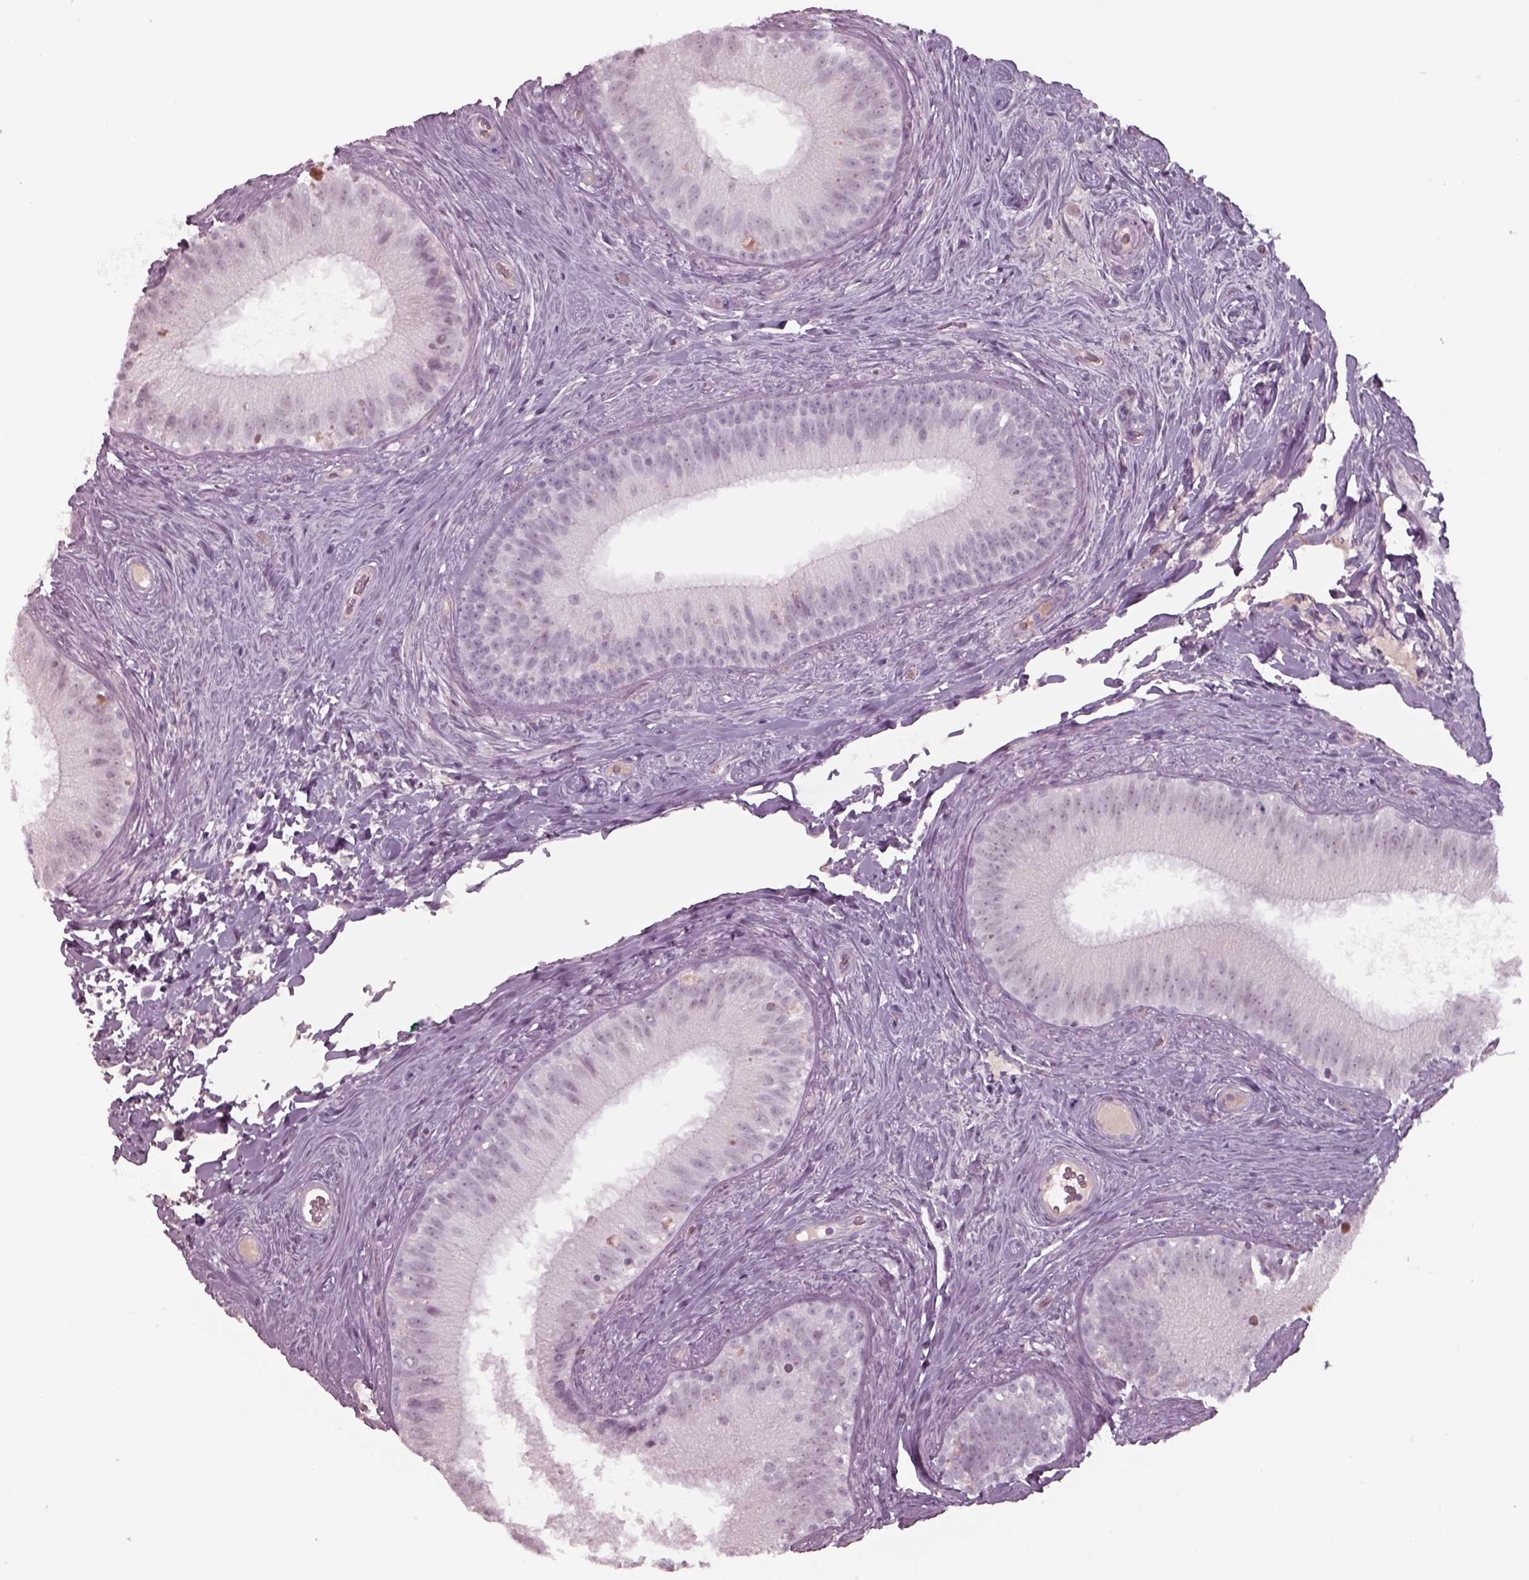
{"staining": {"intensity": "negative", "quantity": "none", "location": "none"}, "tissue": "epididymis", "cell_type": "Glandular cells", "image_type": "normal", "snomed": [{"axis": "morphology", "description": "Normal tissue, NOS"}, {"axis": "topography", "description": "Epididymis"}], "caption": "Glandular cells show no significant protein expression in unremarkable epididymis. Brightfield microscopy of immunohistochemistry stained with DAB (3,3'-diaminobenzidine) (brown) and hematoxylin (blue), captured at high magnification.", "gene": "SEPTIN14", "patient": {"sex": "male", "age": 59}}